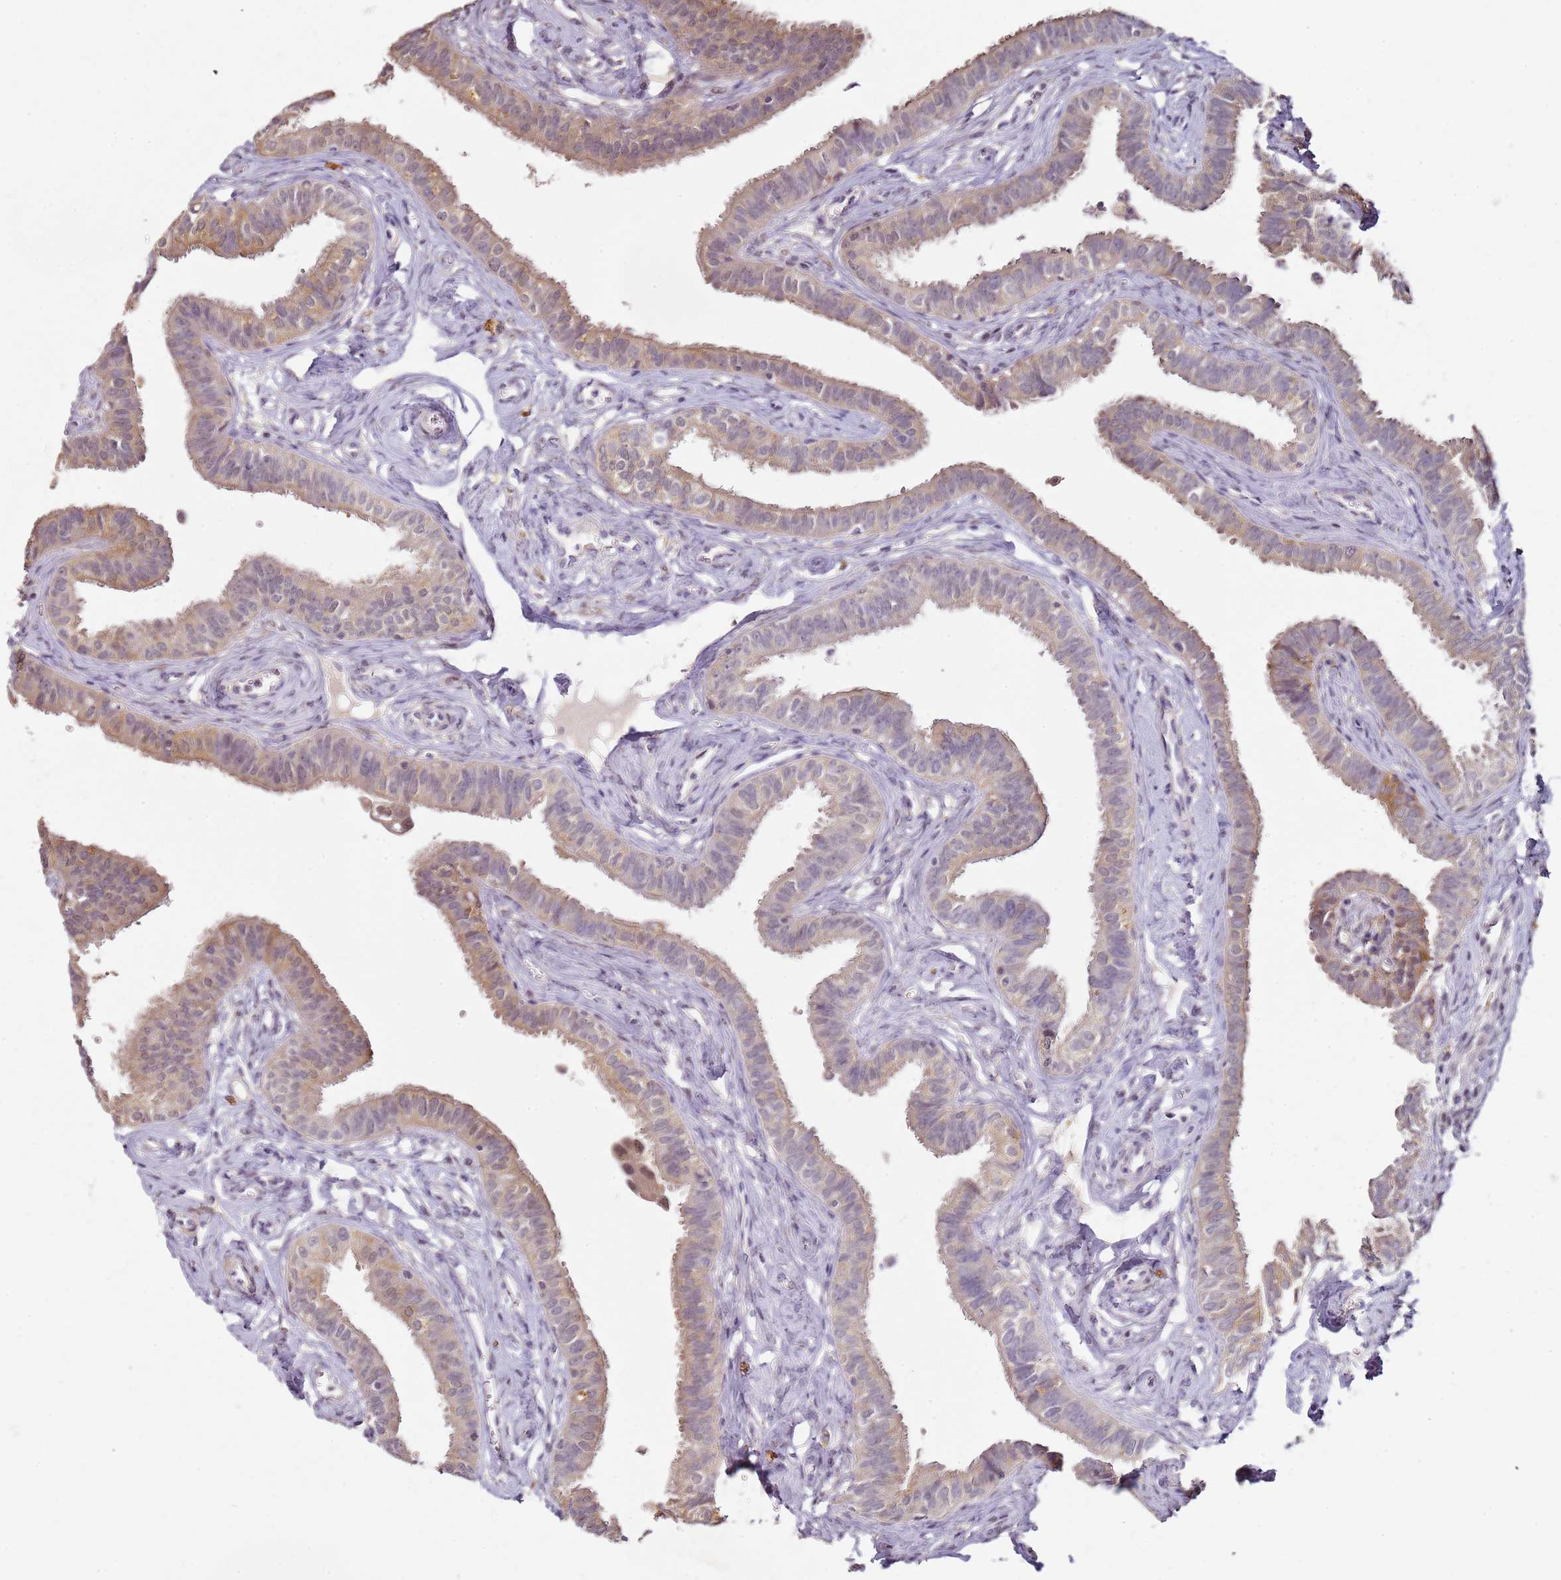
{"staining": {"intensity": "weak", "quantity": "25%-75%", "location": "cytoplasmic/membranous"}, "tissue": "fallopian tube", "cell_type": "Glandular cells", "image_type": "normal", "snomed": [{"axis": "morphology", "description": "Normal tissue, NOS"}, {"axis": "morphology", "description": "Carcinoma, NOS"}, {"axis": "topography", "description": "Fallopian tube"}, {"axis": "topography", "description": "Ovary"}], "caption": "Immunohistochemistry image of normal fallopian tube stained for a protein (brown), which displays low levels of weak cytoplasmic/membranous staining in approximately 25%-75% of glandular cells.", "gene": "MDH1", "patient": {"sex": "female", "age": 59}}